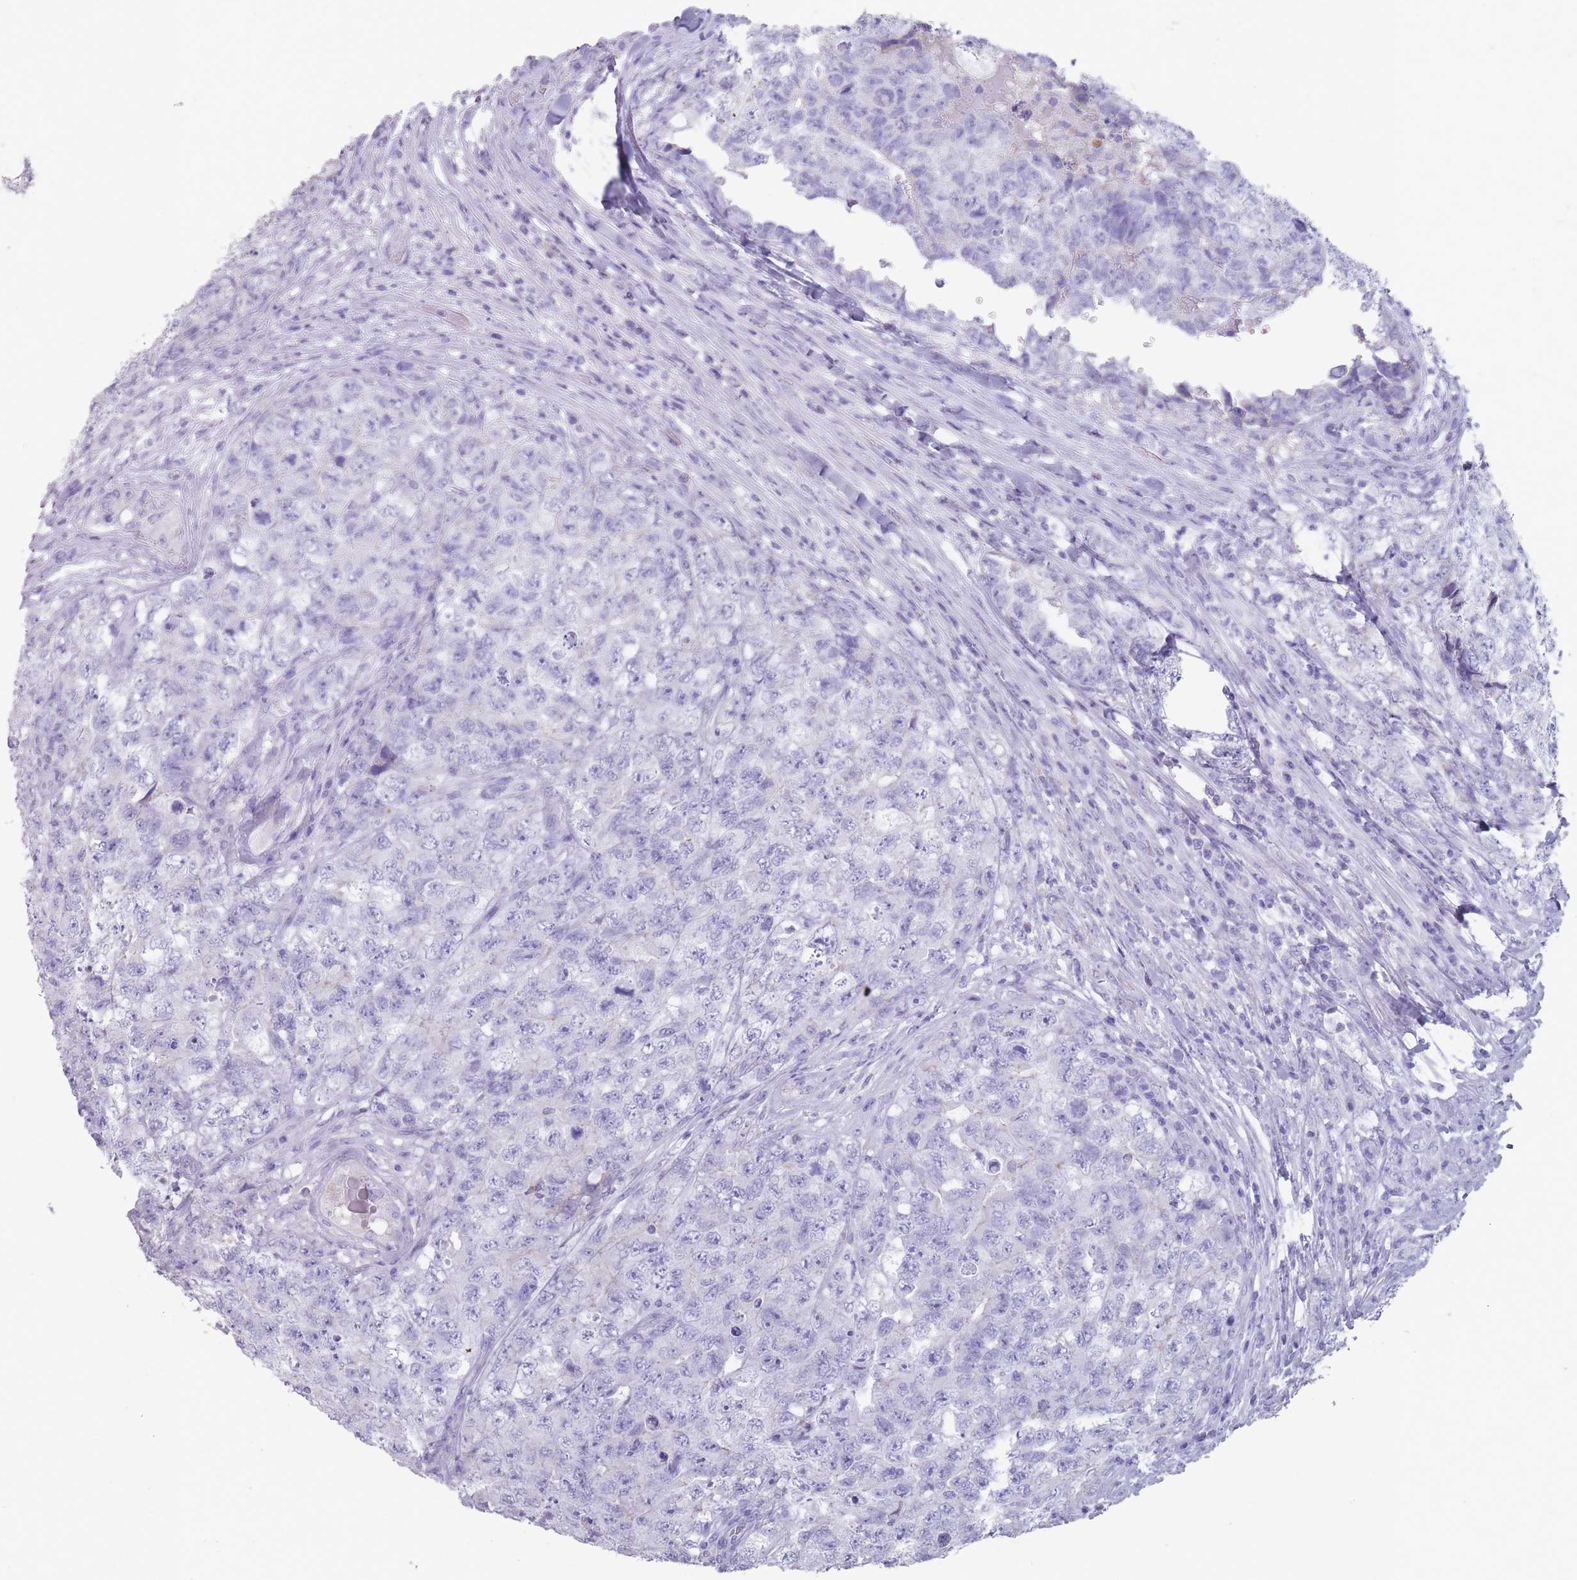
{"staining": {"intensity": "negative", "quantity": "none", "location": "none"}, "tissue": "testis cancer", "cell_type": "Tumor cells", "image_type": "cancer", "snomed": [{"axis": "morphology", "description": "Carcinoma, Embryonal, NOS"}, {"axis": "topography", "description": "Testis"}], "caption": "The image exhibits no staining of tumor cells in testis cancer.", "gene": "RHBG", "patient": {"sex": "male", "age": 31}}